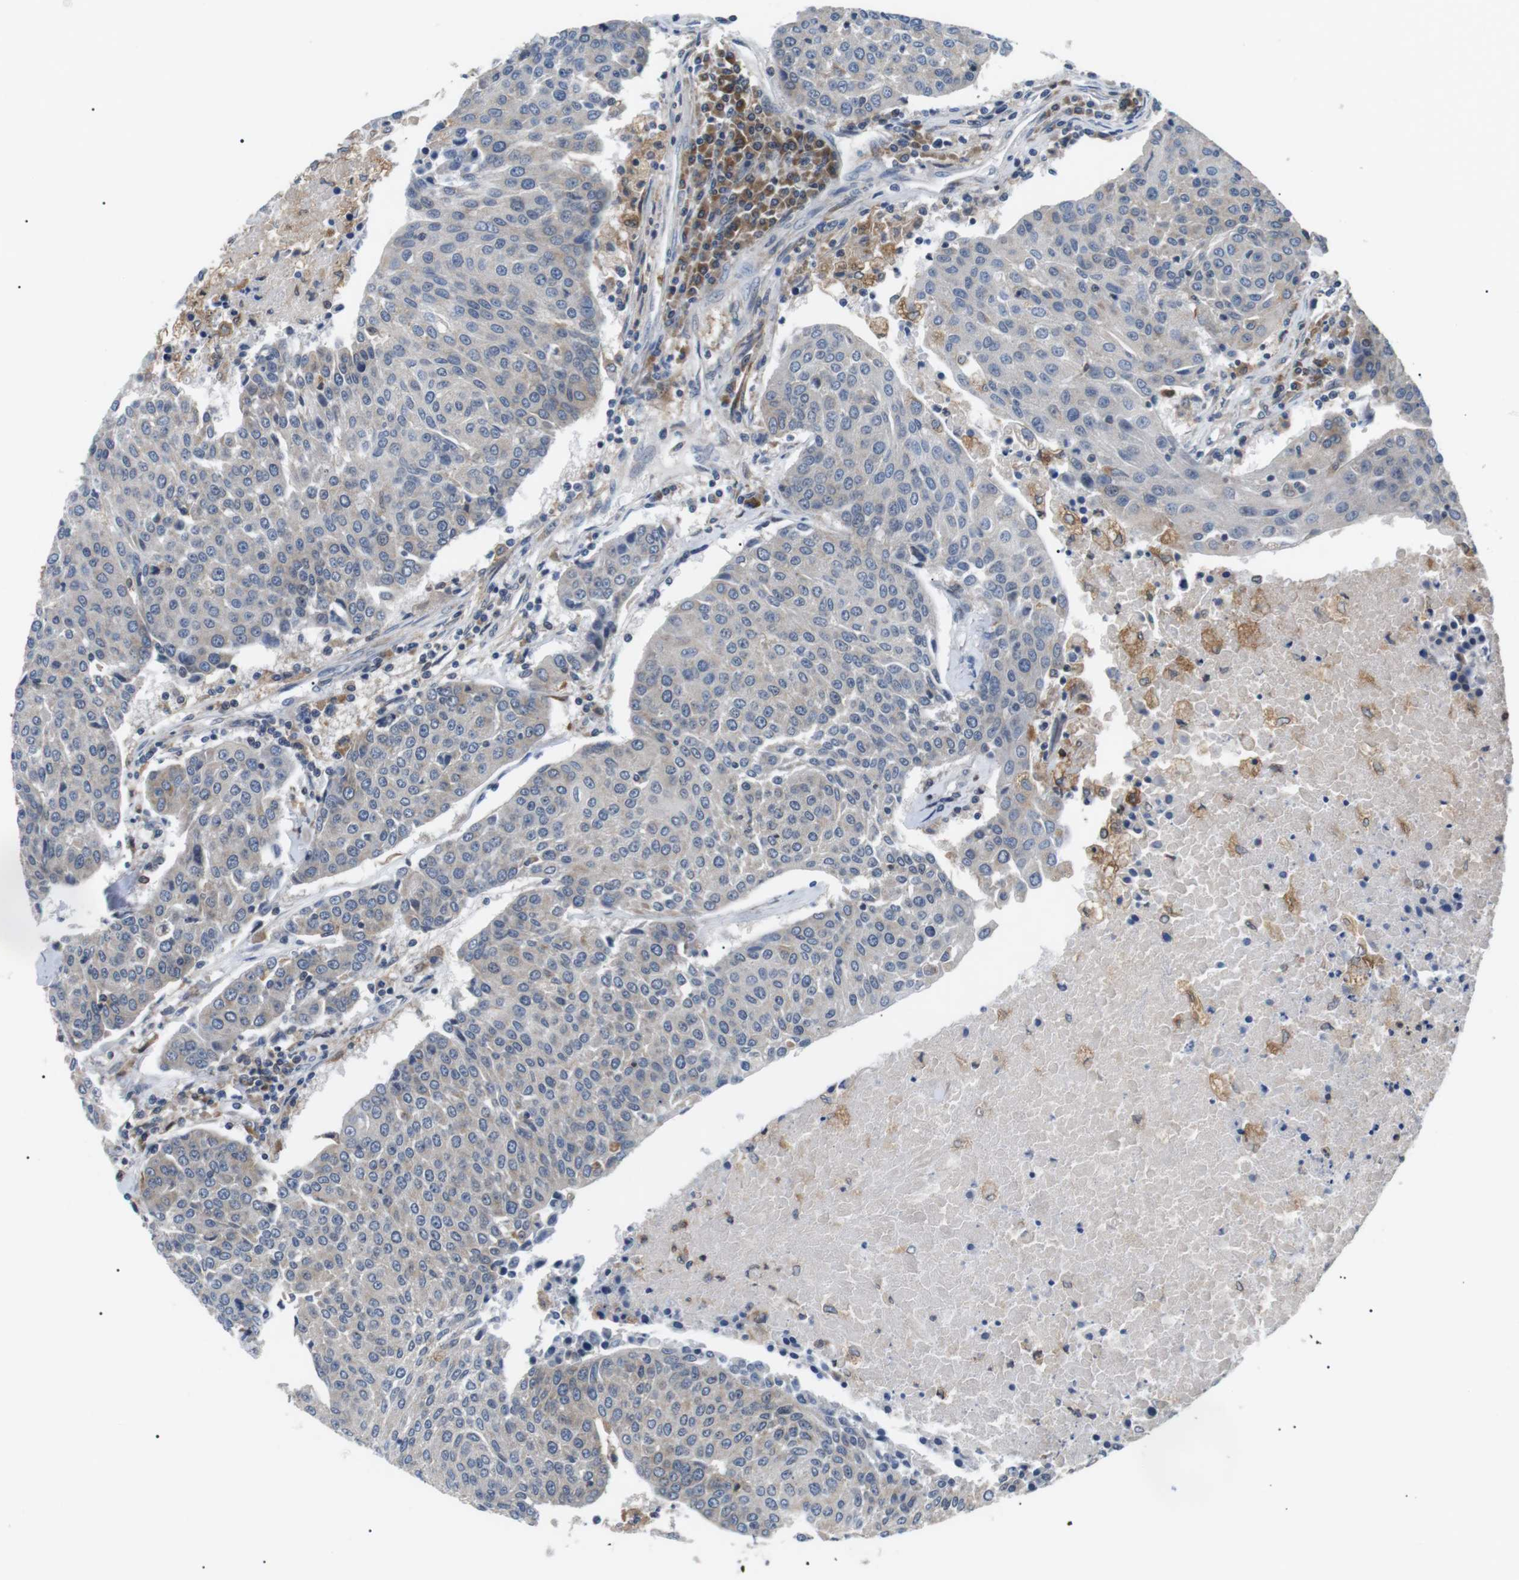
{"staining": {"intensity": "negative", "quantity": "none", "location": "none"}, "tissue": "urothelial cancer", "cell_type": "Tumor cells", "image_type": "cancer", "snomed": [{"axis": "morphology", "description": "Urothelial carcinoma, High grade"}, {"axis": "topography", "description": "Urinary bladder"}], "caption": "DAB immunohistochemical staining of high-grade urothelial carcinoma exhibits no significant positivity in tumor cells.", "gene": "RAB9A", "patient": {"sex": "female", "age": 85}}